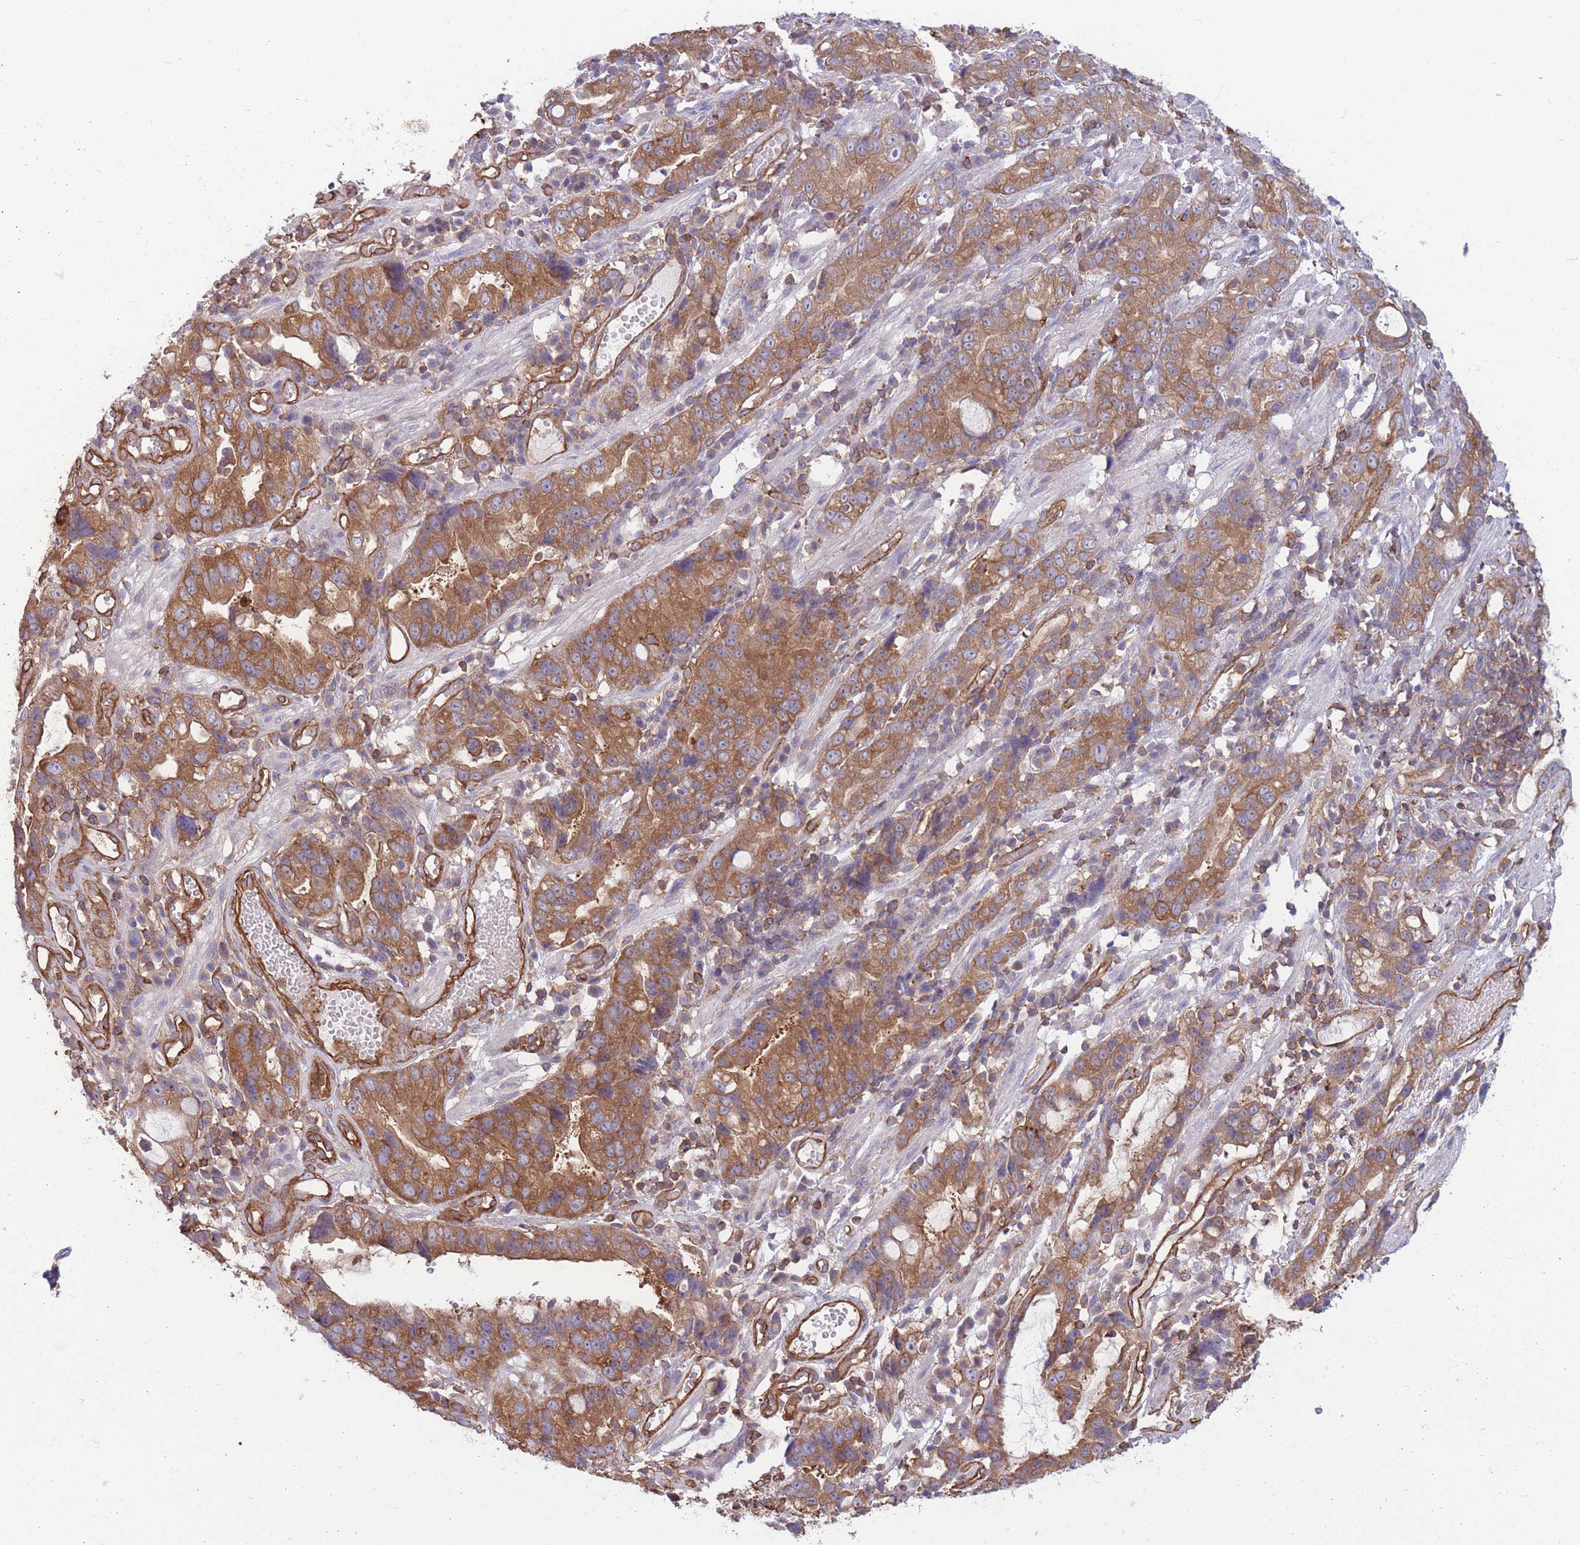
{"staining": {"intensity": "moderate", "quantity": ">75%", "location": "cytoplasmic/membranous"}, "tissue": "stomach cancer", "cell_type": "Tumor cells", "image_type": "cancer", "snomed": [{"axis": "morphology", "description": "Adenocarcinoma, NOS"}, {"axis": "topography", "description": "Stomach"}], "caption": "Immunohistochemical staining of human adenocarcinoma (stomach) exhibits medium levels of moderate cytoplasmic/membranous protein staining in approximately >75% of tumor cells.", "gene": "GGA1", "patient": {"sex": "male", "age": 55}}